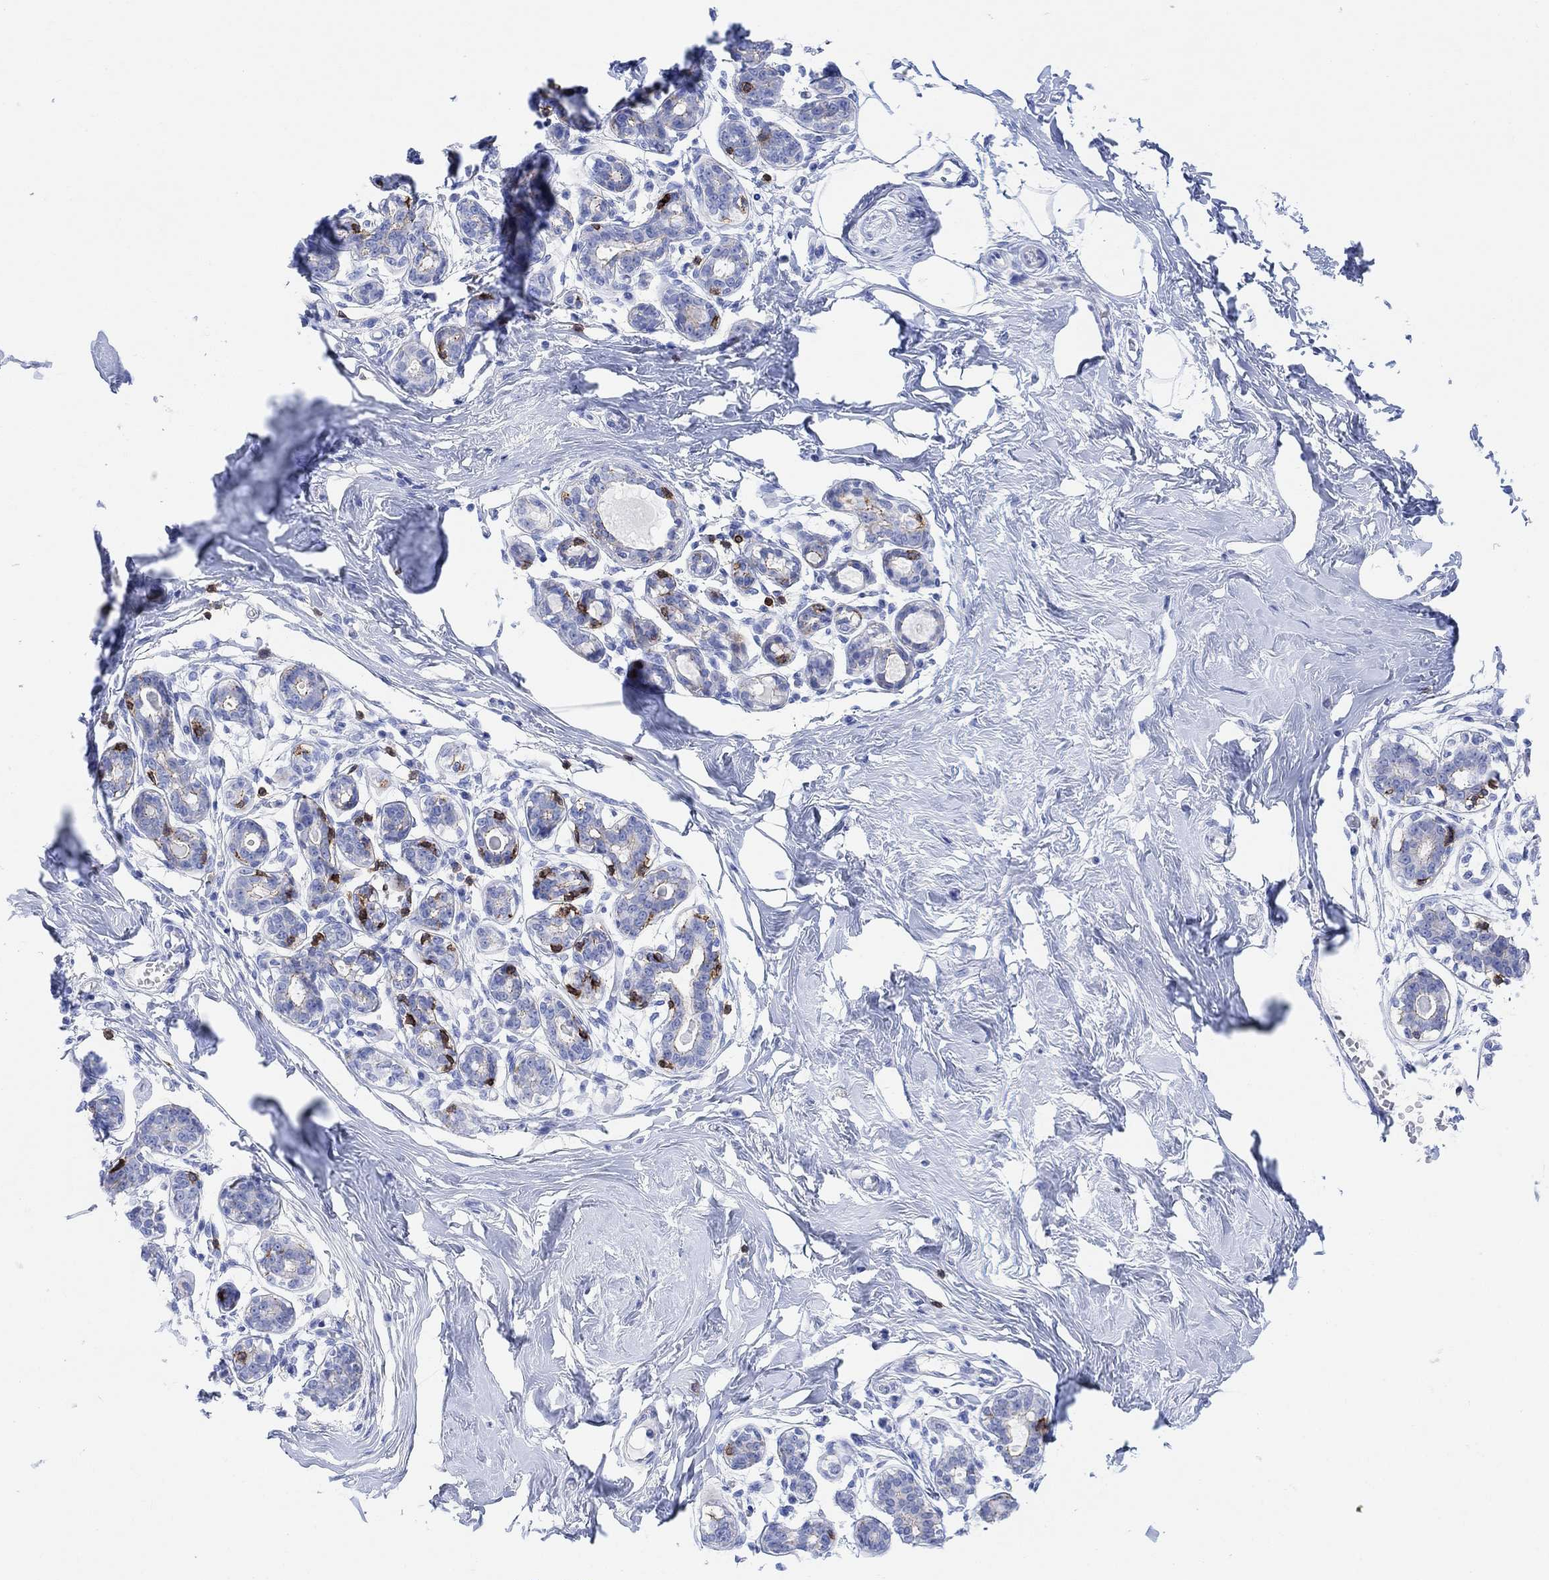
{"staining": {"intensity": "negative", "quantity": "none", "location": "none"}, "tissue": "breast", "cell_type": "Adipocytes", "image_type": "normal", "snomed": [{"axis": "morphology", "description": "Normal tissue, NOS"}, {"axis": "topography", "description": "Skin"}, {"axis": "topography", "description": "Breast"}], "caption": "Immunohistochemical staining of normal human breast shows no significant expression in adipocytes.", "gene": "GPR65", "patient": {"sex": "female", "age": 43}}